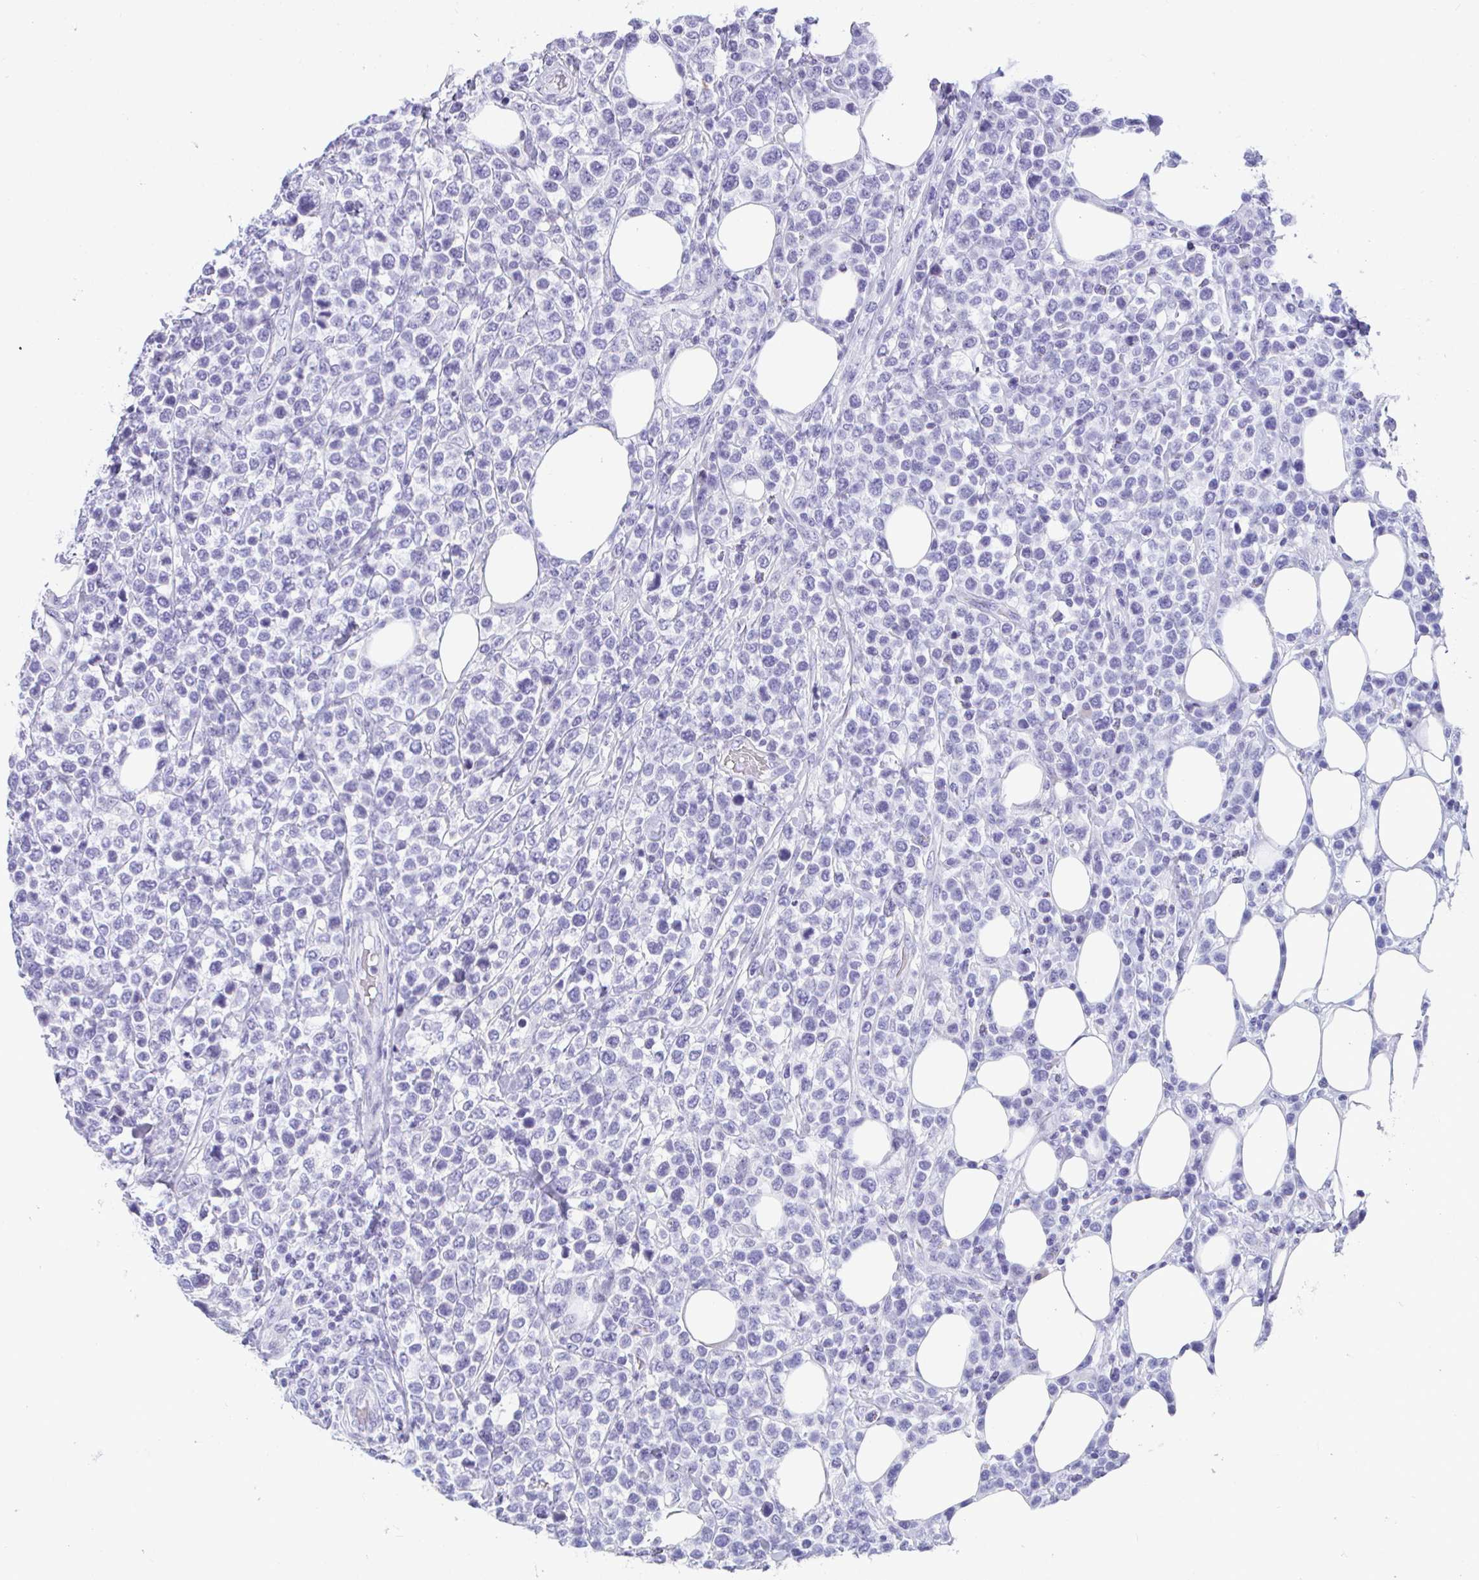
{"staining": {"intensity": "negative", "quantity": "none", "location": "none"}, "tissue": "lymphoma", "cell_type": "Tumor cells", "image_type": "cancer", "snomed": [{"axis": "morphology", "description": "Malignant lymphoma, non-Hodgkin's type, High grade"}, {"axis": "topography", "description": "Soft tissue"}], "caption": "An image of malignant lymphoma, non-Hodgkin's type (high-grade) stained for a protein exhibits no brown staining in tumor cells.", "gene": "TTC30B", "patient": {"sex": "female", "age": 56}}